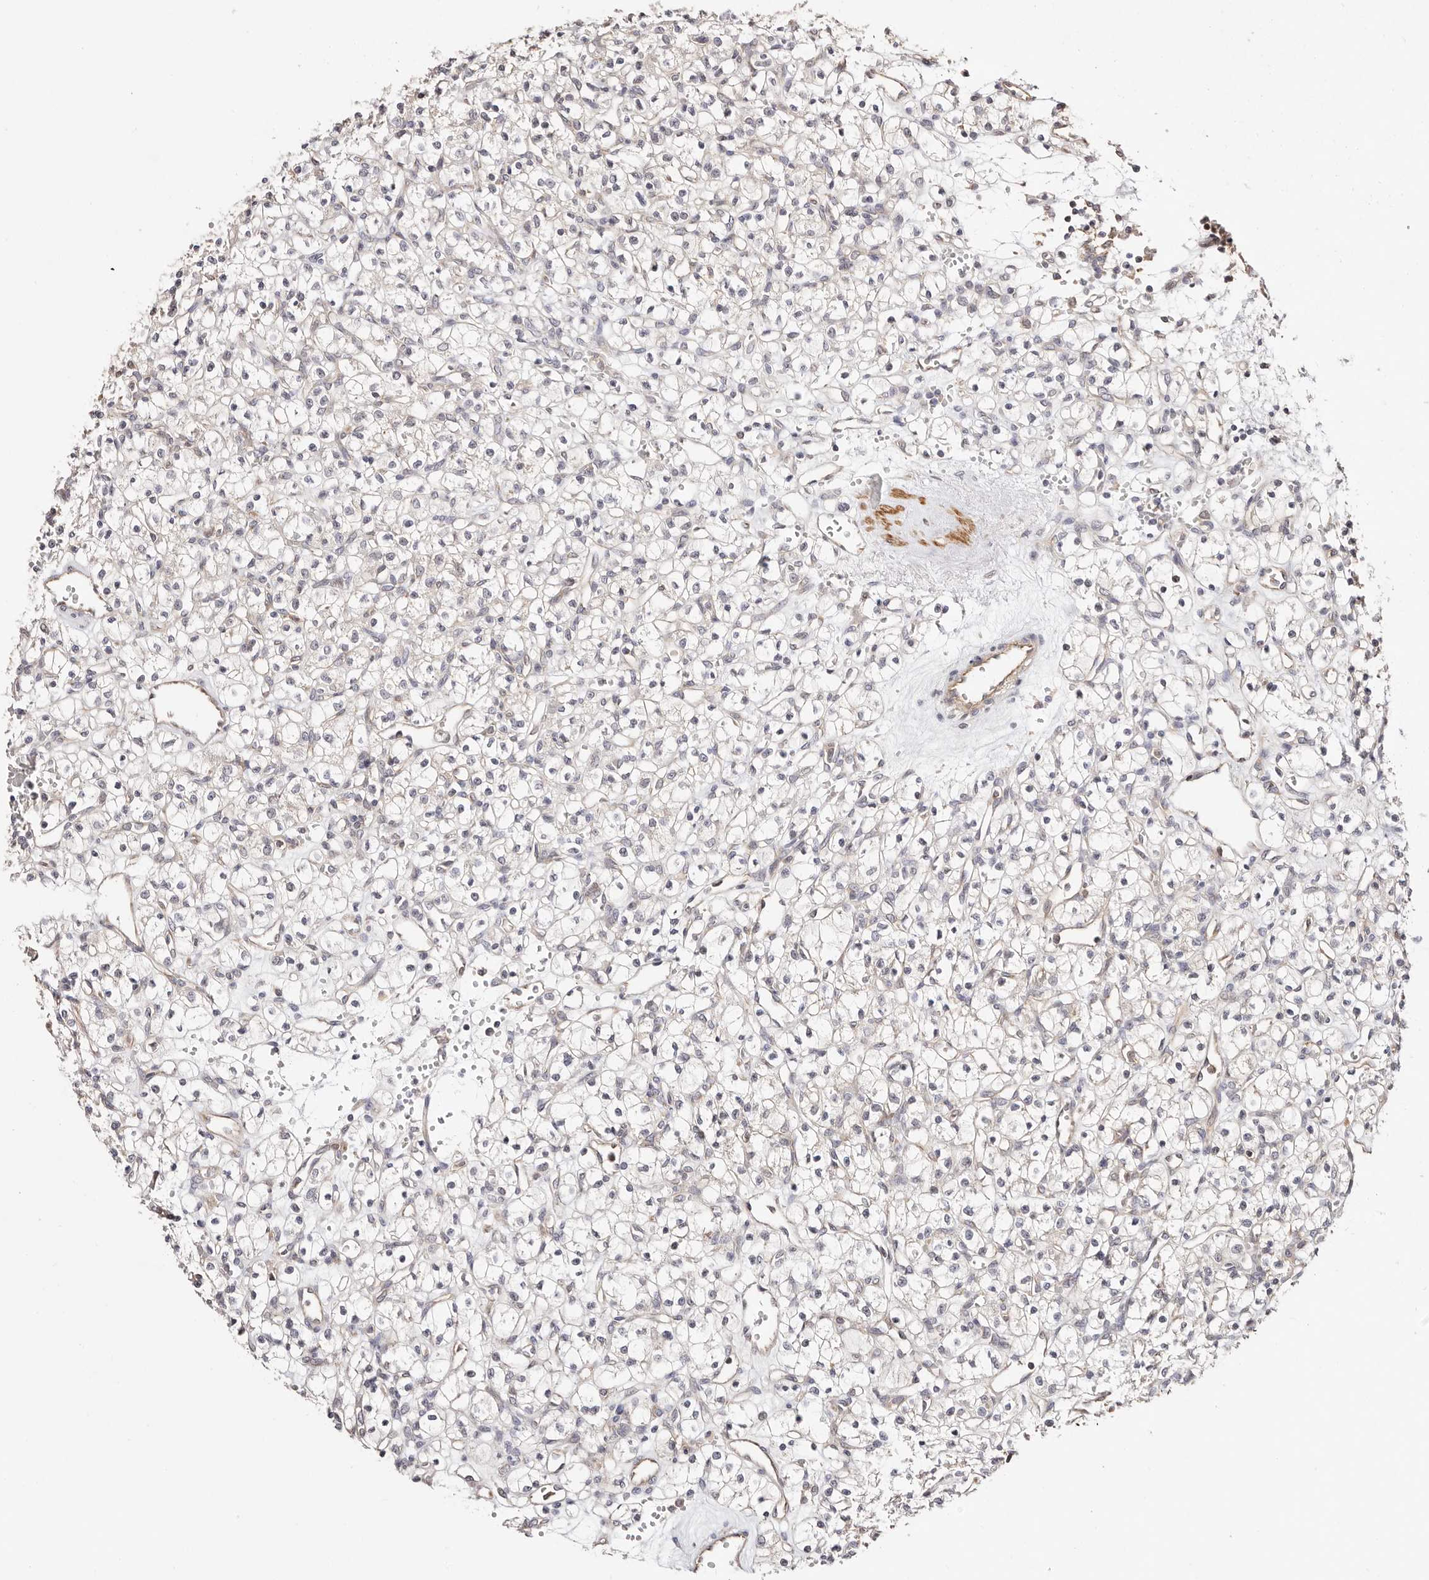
{"staining": {"intensity": "negative", "quantity": "none", "location": "none"}, "tissue": "renal cancer", "cell_type": "Tumor cells", "image_type": "cancer", "snomed": [{"axis": "morphology", "description": "Adenocarcinoma, NOS"}, {"axis": "topography", "description": "Kidney"}], "caption": "Tumor cells show no significant staining in renal cancer.", "gene": "MAPK1", "patient": {"sex": "female", "age": 59}}